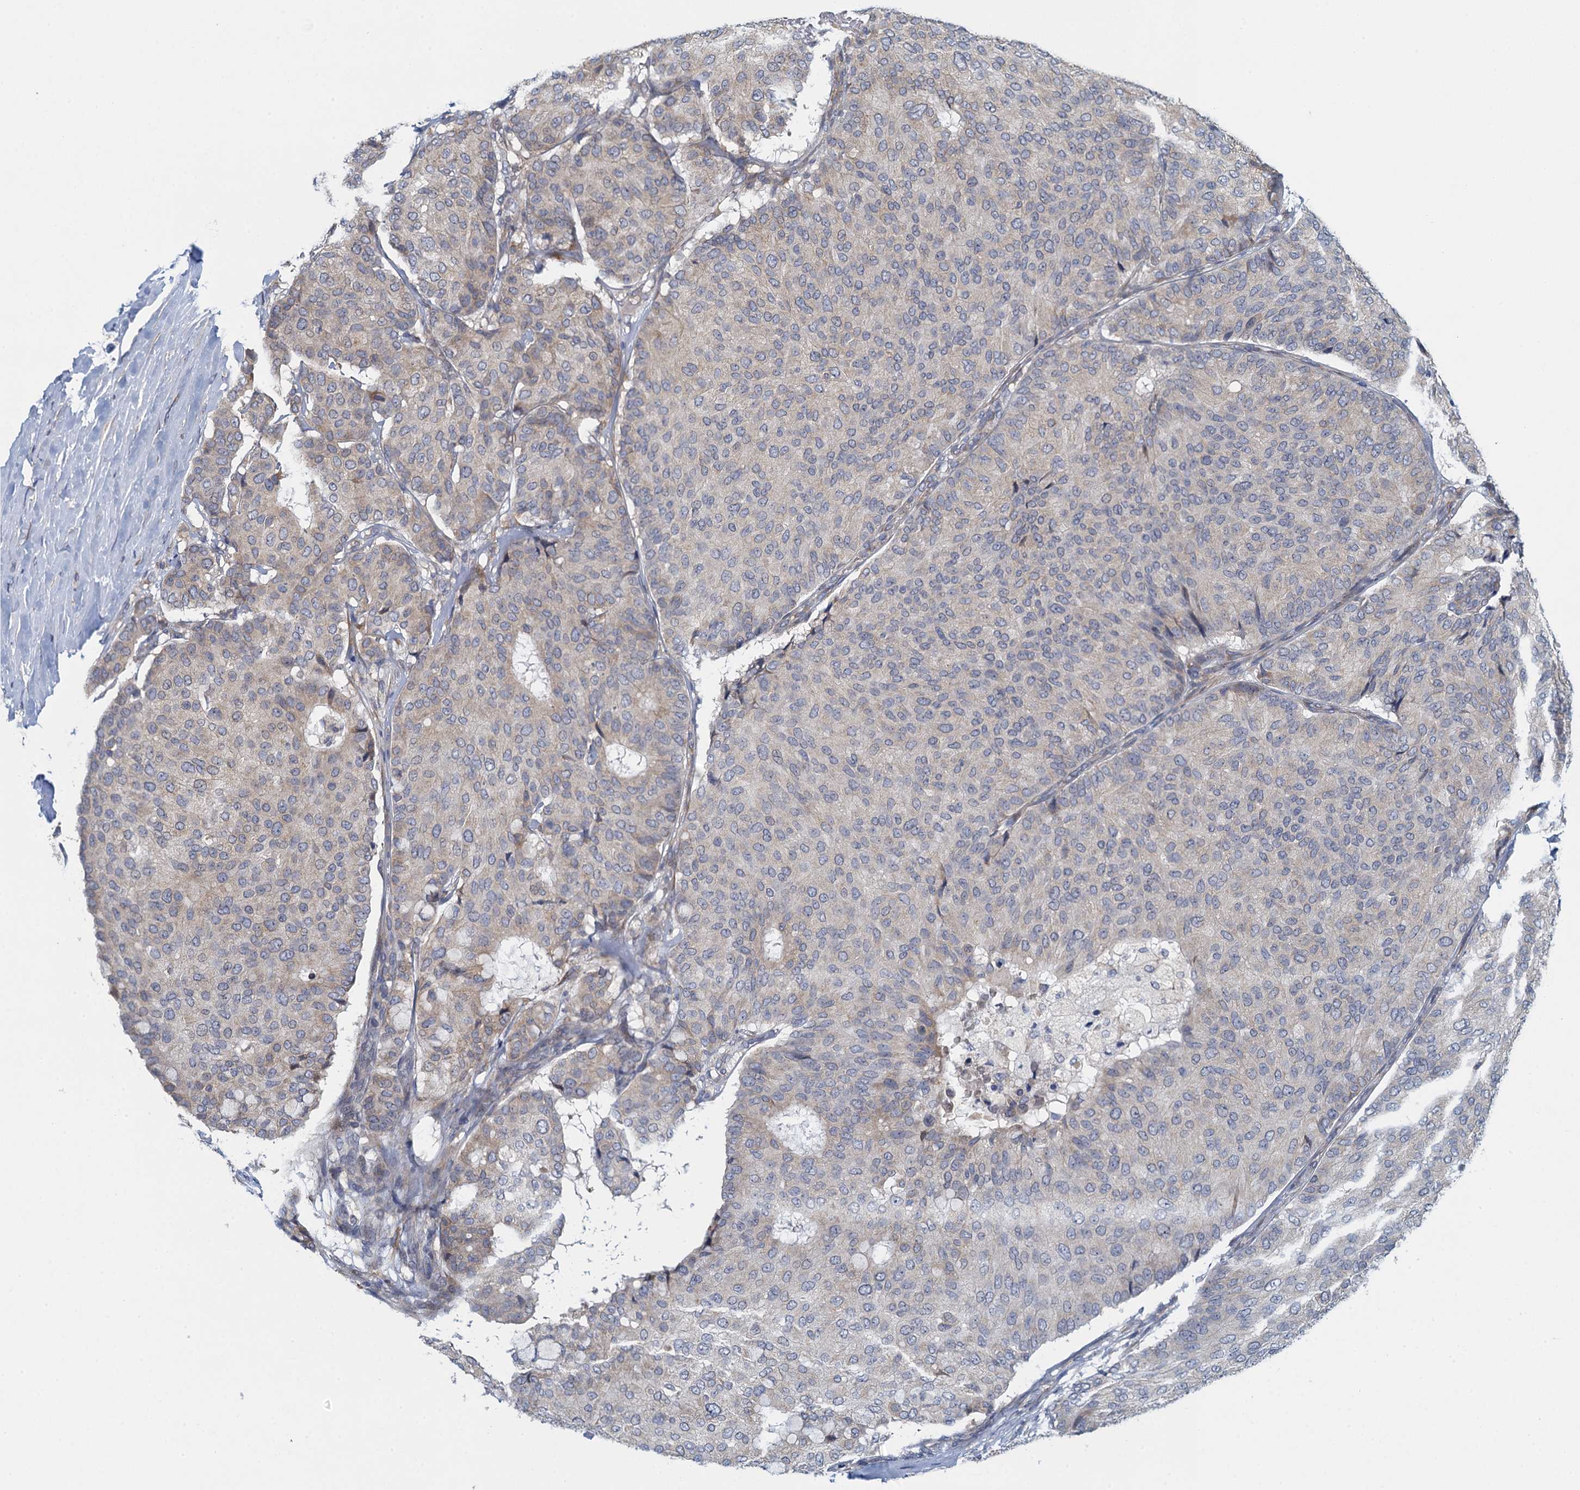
{"staining": {"intensity": "weak", "quantity": "<25%", "location": "cytoplasmic/membranous"}, "tissue": "breast cancer", "cell_type": "Tumor cells", "image_type": "cancer", "snomed": [{"axis": "morphology", "description": "Duct carcinoma"}, {"axis": "topography", "description": "Breast"}], "caption": "Immunohistochemistry photomicrograph of breast cancer stained for a protein (brown), which exhibits no expression in tumor cells.", "gene": "ALG2", "patient": {"sex": "female", "age": 75}}